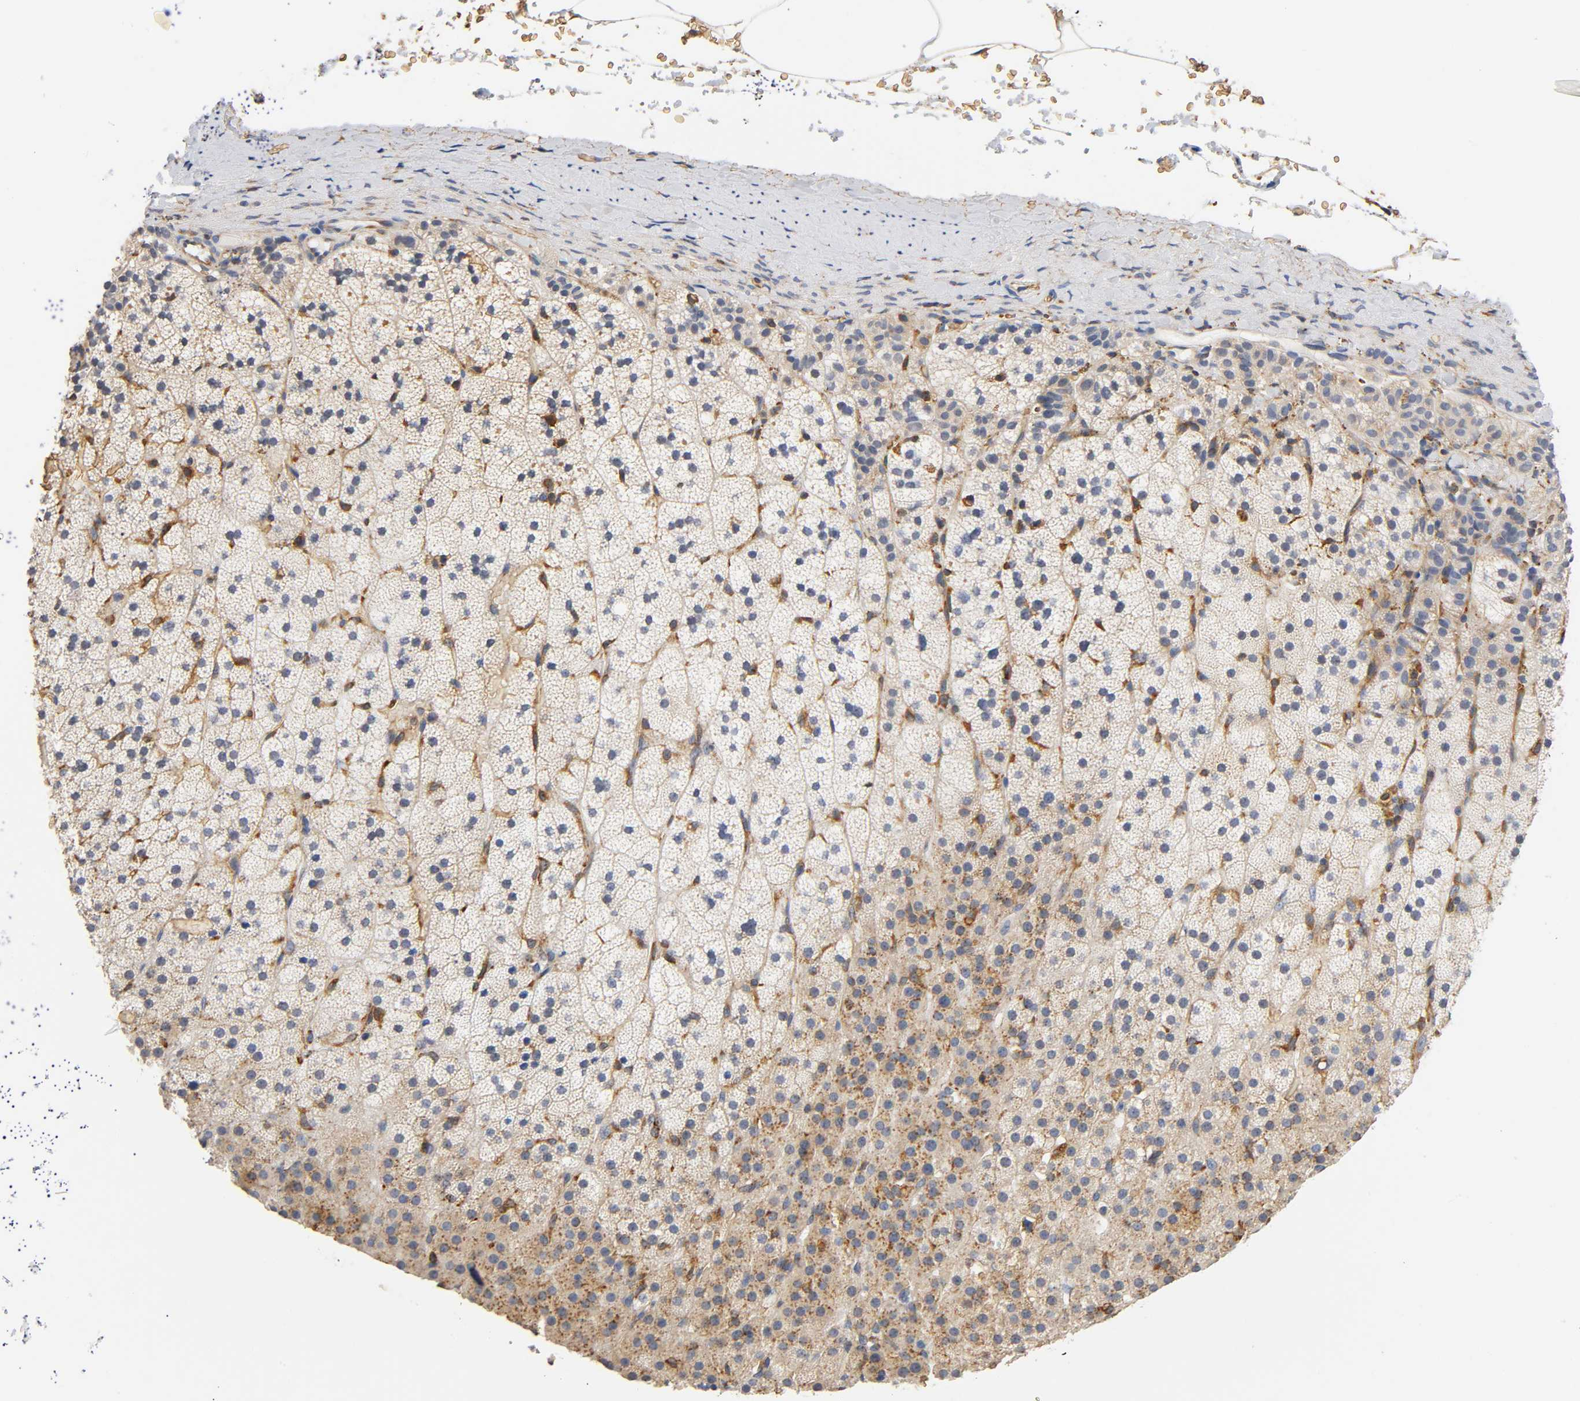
{"staining": {"intensity": "weak", "quantity": ">75%", "location": "cytoplasmic/membranous"}, "tissue": "adrenal gland", "cell_type": "Glandular cells", "image_type": "normal", "snomed": [{"axis": "morphology", "description": "Normal tissue, NOS"}, {"axis": "topography", "description": "Adrenal gland"}], "caption": "Protein staining of unremarkable adrenal gland reveals weak cytoplasmic/membranous staining in about >75% of glandular cells.", "gene": "UCKL1", "patient": {"sex": "male", "age": 35}}